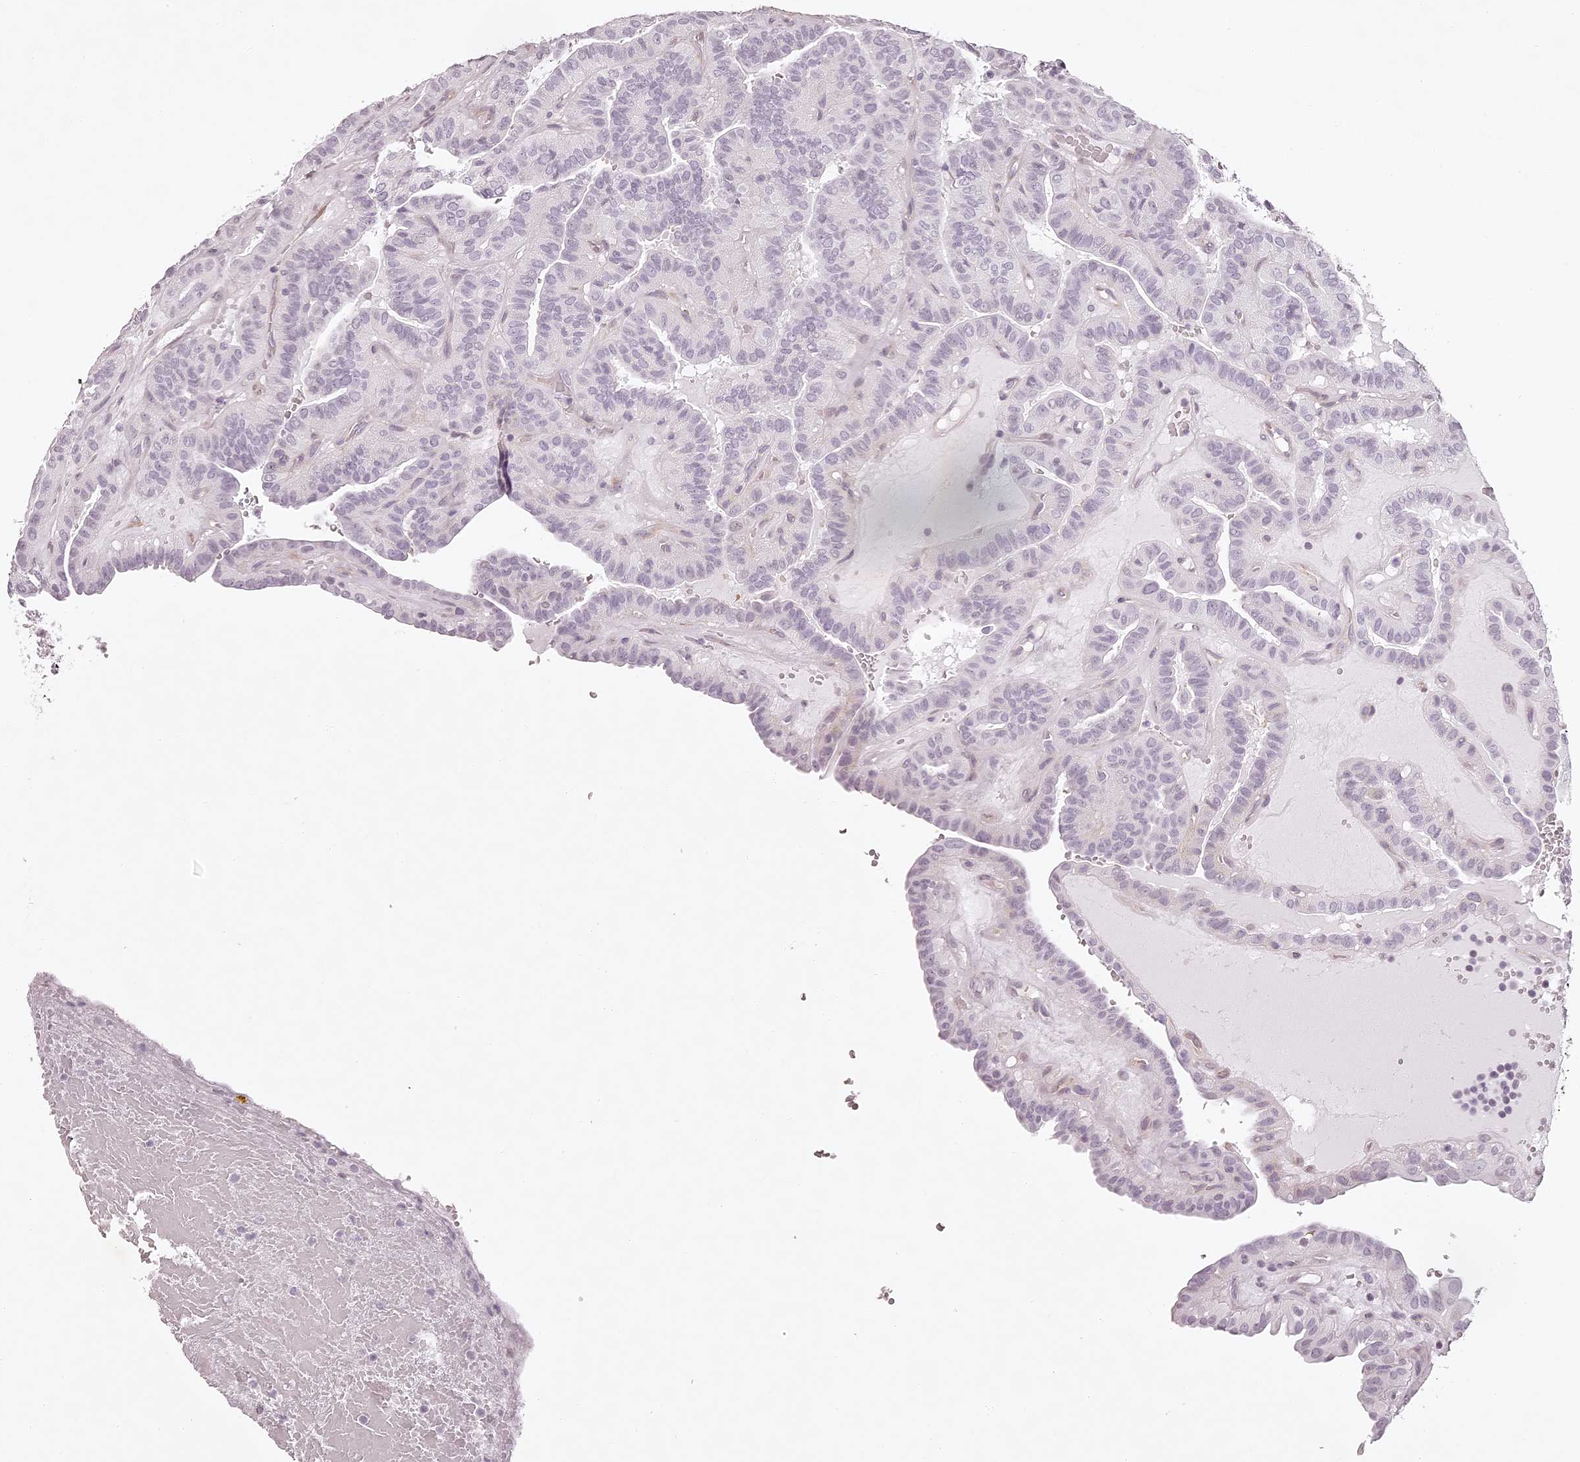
{"staining": {"intensity": "negative", "quantity": "none", "location": "none"}, "tissue": "thyroid cancer", "cell_type": "Tumor cells", "image_type": "cancer", "snomed": [{"axis": "morphology", "description": "Papillary adenocarcinoma, NOS"}, {"axis": "topography", "description": "Thyroid gland"}], "caption": "IHC image of neoplastic tissue: human papillary adenocarcinoma (thyroid) stained with DAB (3,3'-diaminobenzidine) exhibits no significant protein staining in tumor cells. (DAB (3,3'-diaminobenzidine) immunohistochemistry visualized using brightfield microscopy, high magnification).", "gene": "ELAPOR1", "patient": {"sex": "male", "age": 77}}